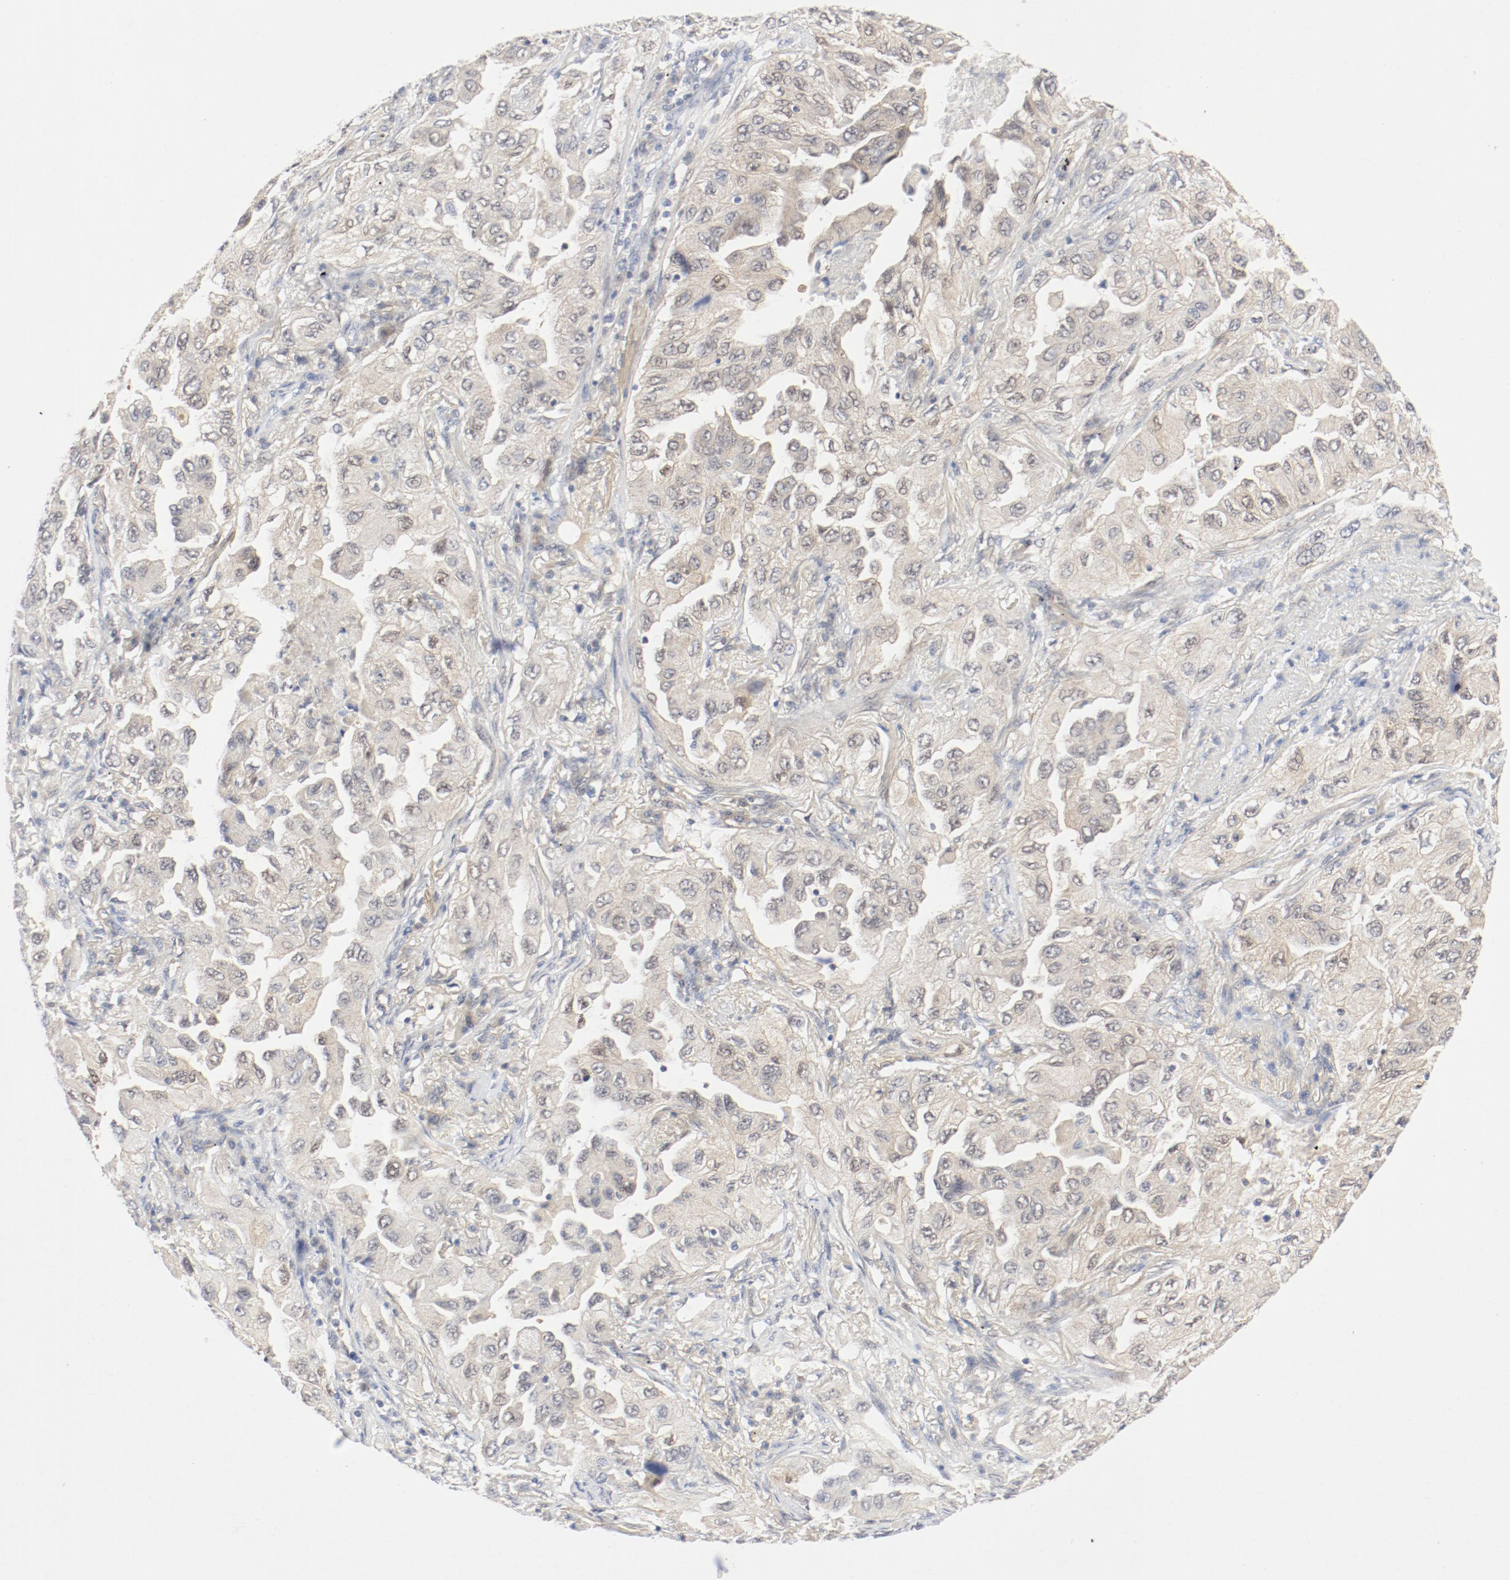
{"staining": {"intensity": "weak", "quantity": "25%-75%", "location": "cytoplasmic/membranous"}, "tissue": "lung cancer", "cell_type": "Tumor cells", "image_type": "cancer", "snomed": [{"axis": "morphology", "description": "Adenocarcinoma, NOS"}, {"axis": "topography", "description": "Lung"}], "caption": "IHC staining of lung adenocarcinoma, which displays low levels of weak cytoplasmic/membranous staining in approximately 25%-75% of tumor cells indicating weak cytoplasmic/membranous protein staining. The staining was performed using DAB (3,3'-diaminobenzidine) (brown) for protein detection and nuclei were counterstained in hematoxylin (blue).", "gene": "PGM1", "patient": {"sex": "female", "age": 65}}